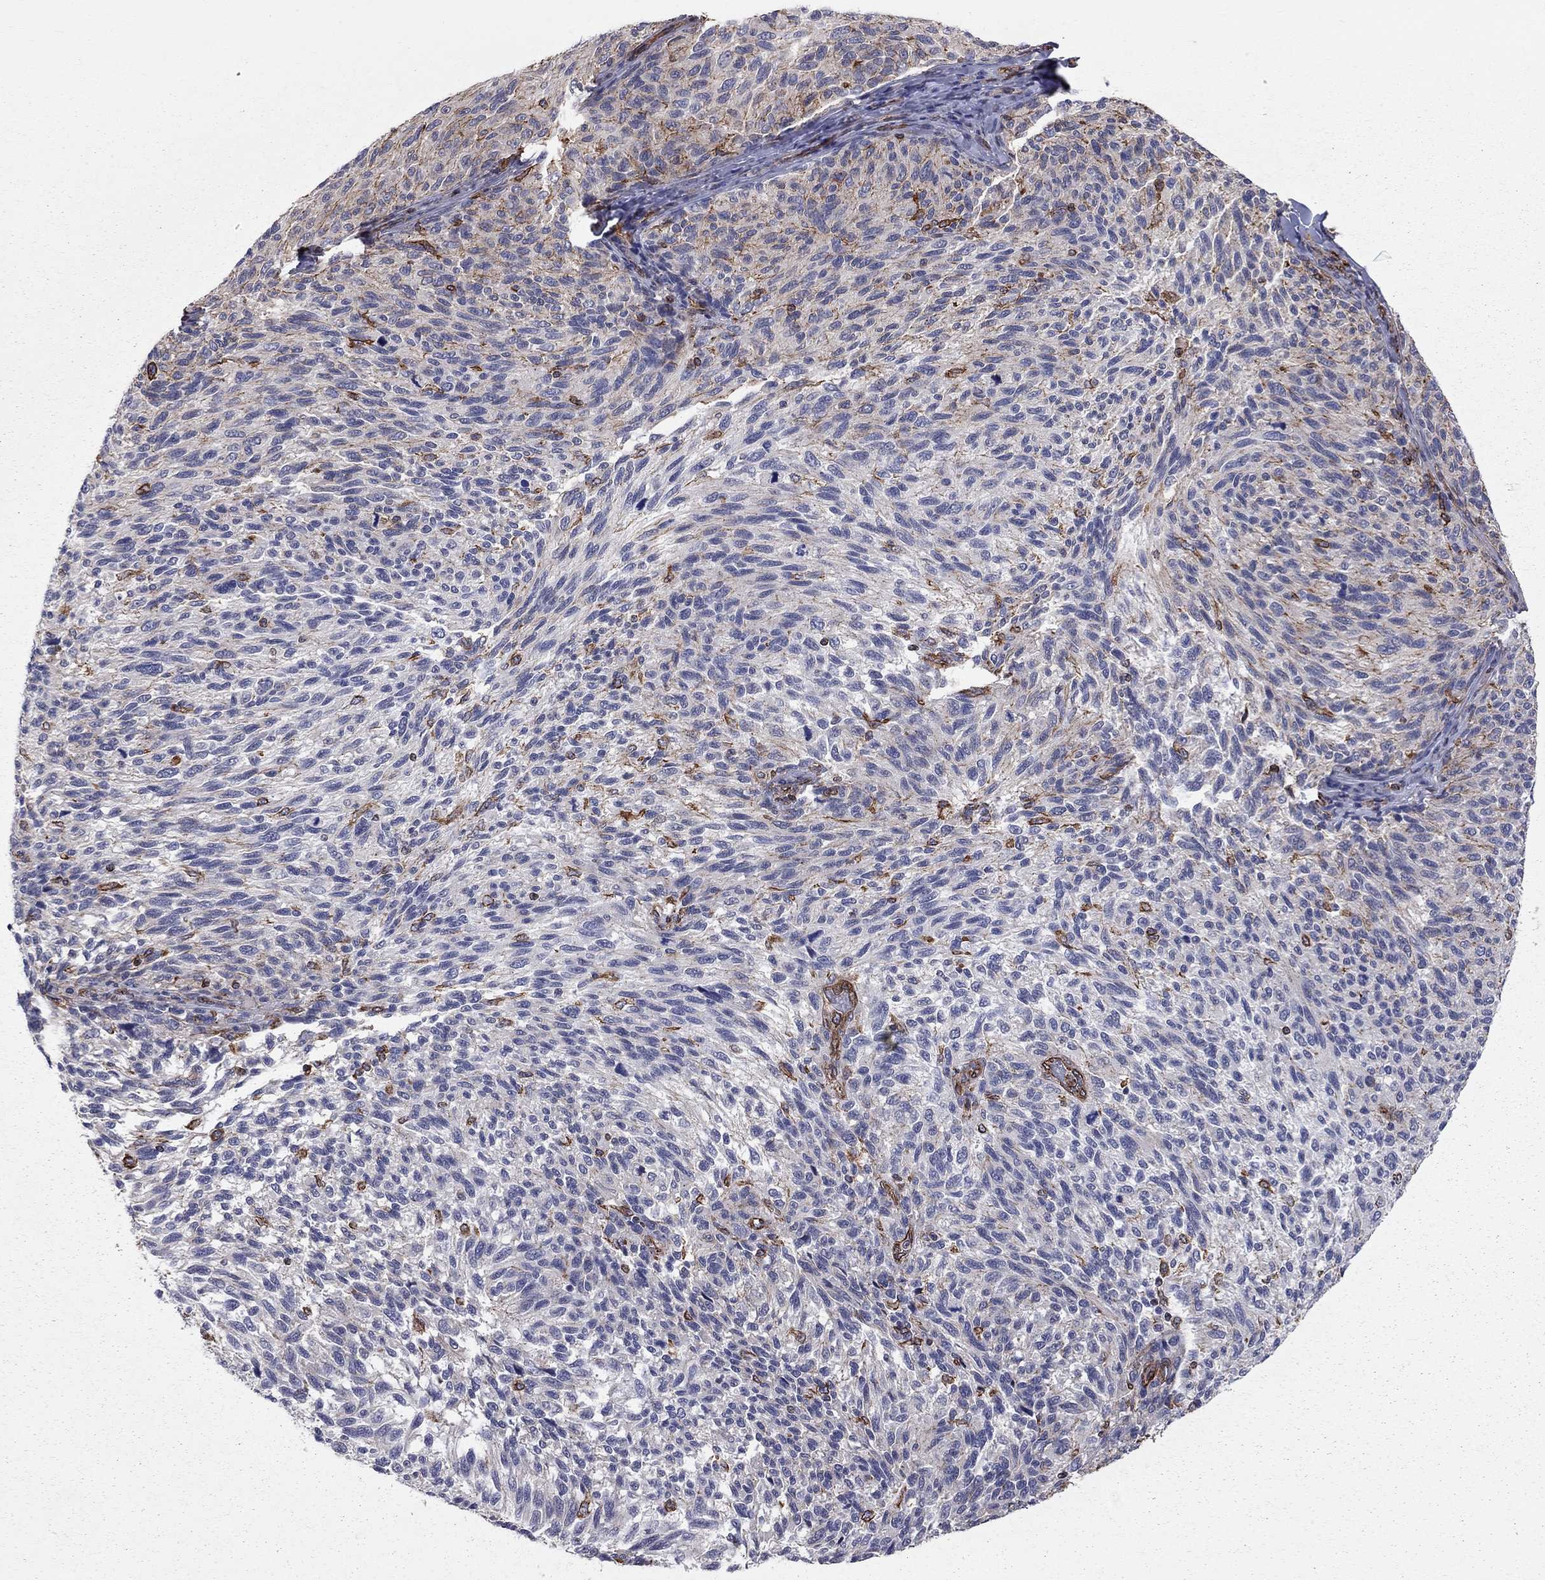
{"staining": {"intensity": "strong", "quantity": "25%-75%", "location": "cytoplasmic/membranous"}, "tissue": "melanoma", "cell_type": "Tumor cells", "image_type": "cancer", "snomed": [{"axis": "morphology", "description": "Malignant melanoma, NOS"}, {"axis": "topography", "description": "Skin"}], "caption": "Immunohistochemical staining of melanoma displays high levels of strong cytoplasmic/membranous protein positivity in approximately 25%-75% of tumor cells. (DAB IHC, brown staining for protein, blue staining for nuclei).", "gene": "BICDL2", "patient": {"sex": "female", "age": 73}}